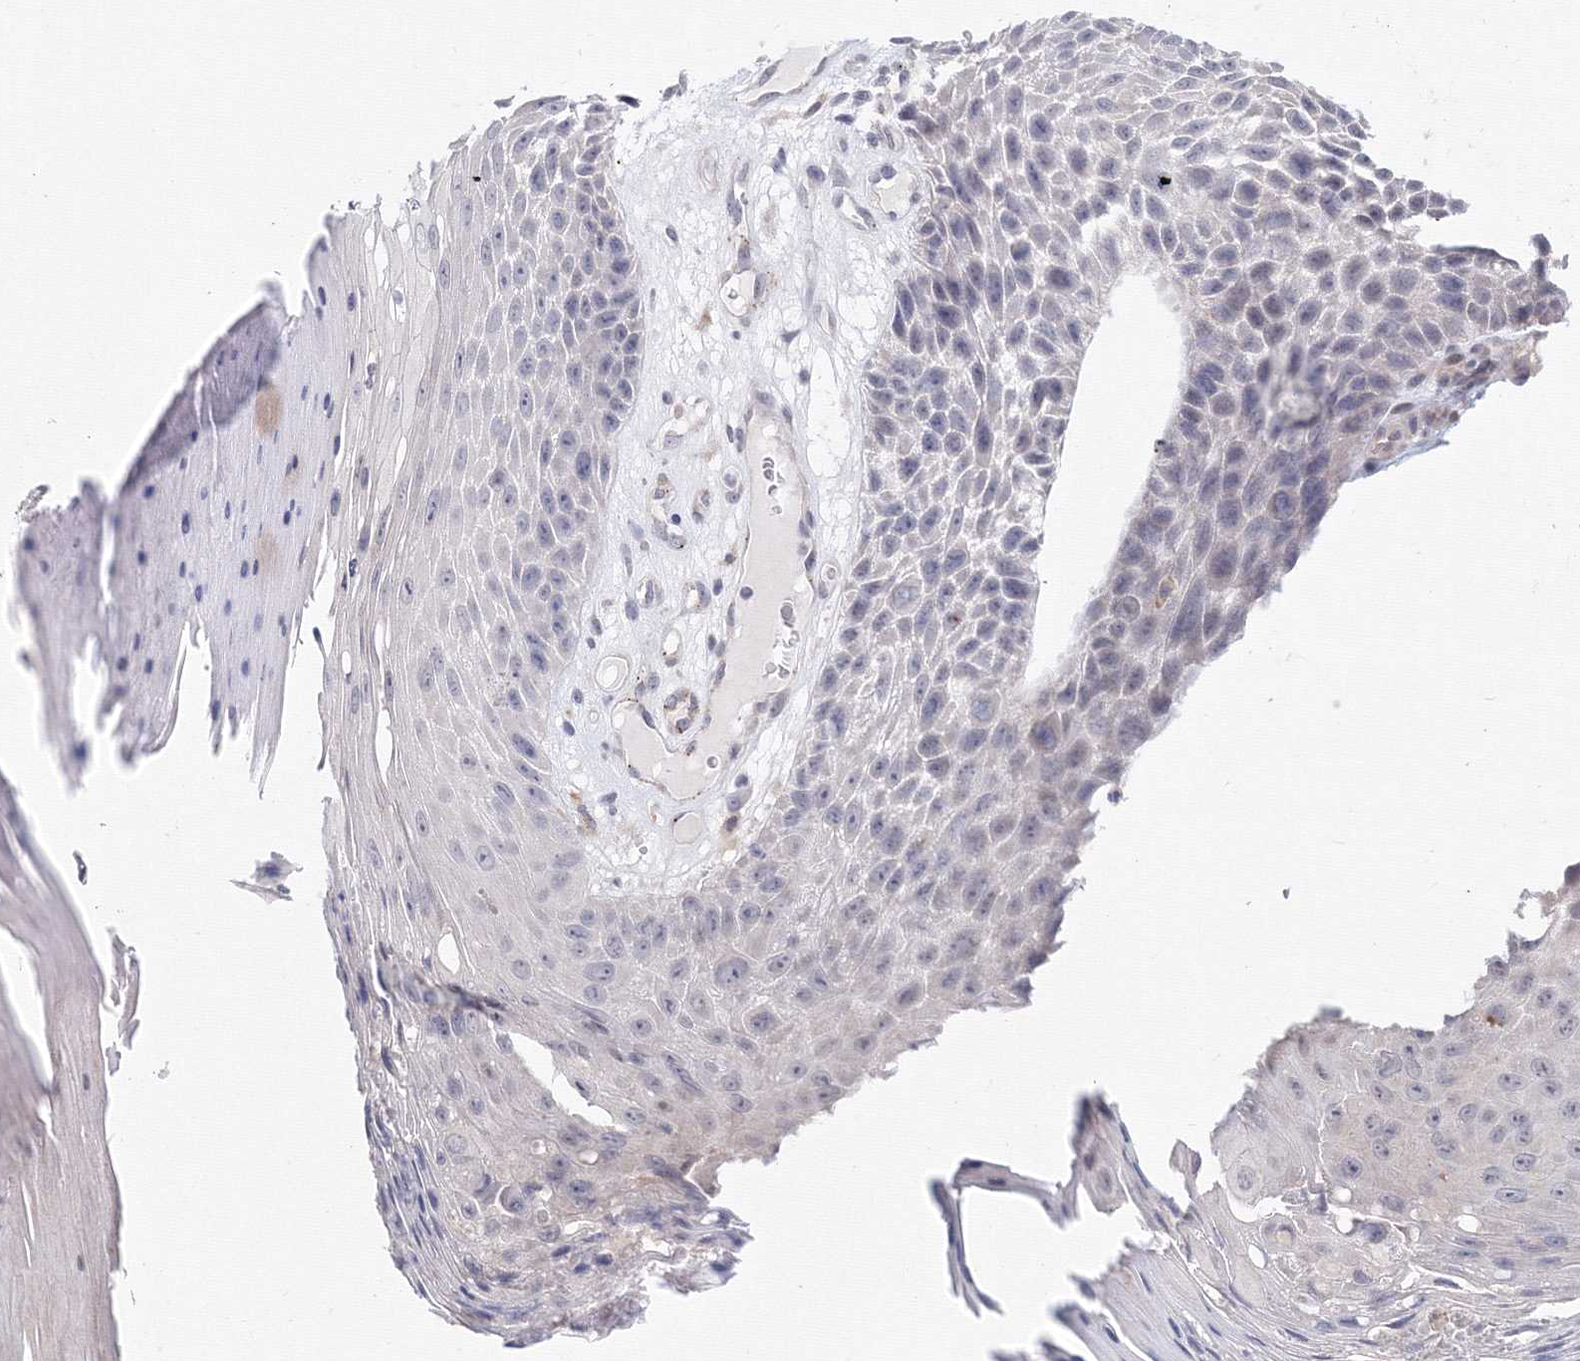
{"staining": {"intensity": "negative", "quantity": "none", "location": "none"}, "tissue": "skin cancer", "cell_type": "Tumor cells", "image_type": "cancer", "snomed": [{"axis": "morphology", "description": "Squamous cell carcinoma, NOS"}, {"axis": "topography", "description": "Skin"}], "caption": "This is a image of immunohistochemistry staining of skin squamous cell carcinoma, which shows no expression in tumor cells.", "gene": "SLC7A7", "patient": {"sex": "female", "age": 88}}